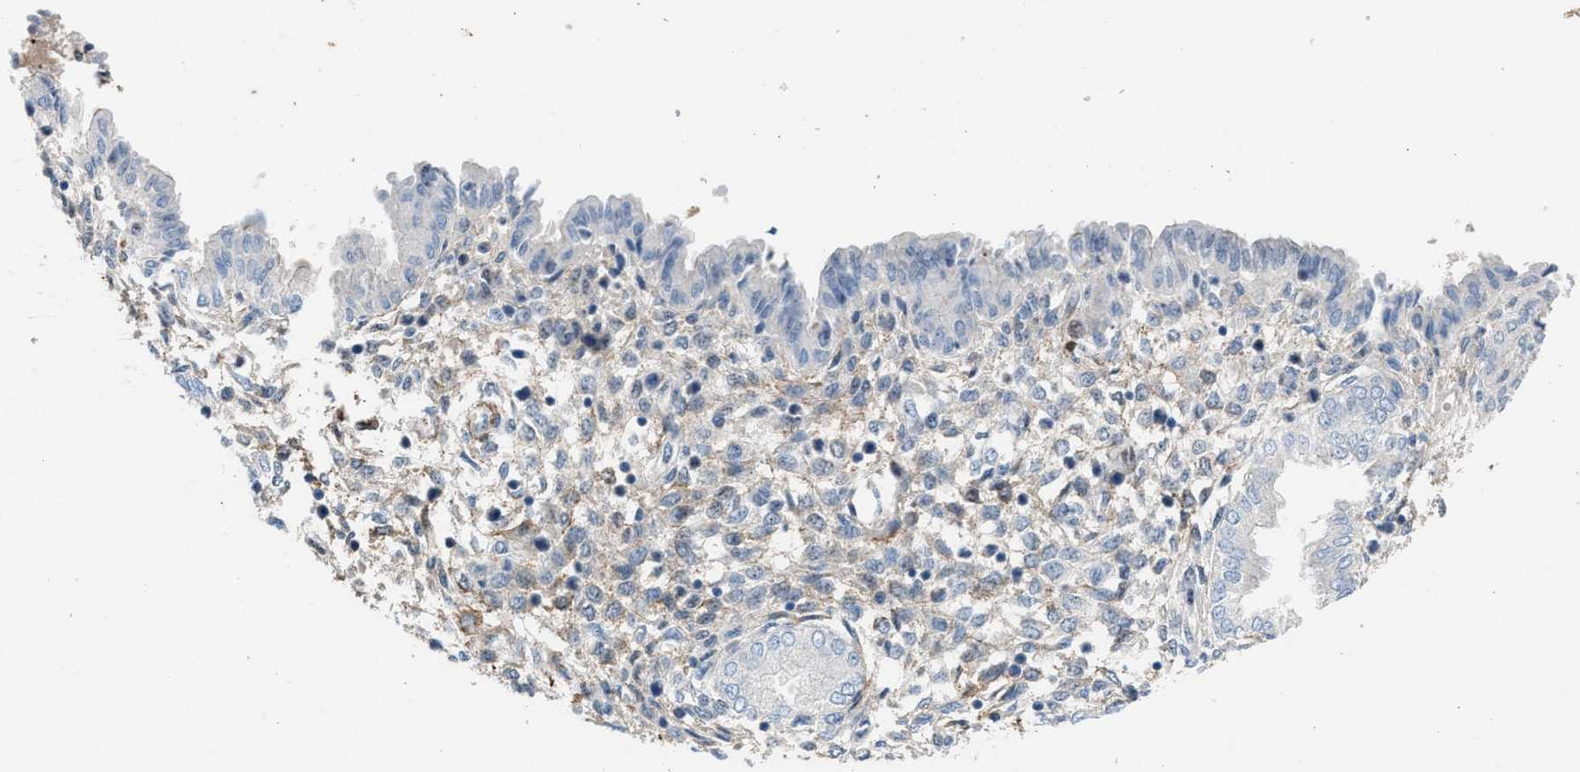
{"staining": {"intensity": "moderate", "quantity": ">75%", "location": "cytoplasmic/membranous"}, "tissue": "endometrium", "cell_type": "Cells in endometrial stroma", "image_type": "normal", "snomed": [{"axis": "morphology", "description": "Normal tissue, NOS"}, {"axis": "topography", "description": "Endometrium"}], "caption": "Immunohistochemical staining of normal human endometrium reveals >75% levels of moderate cytoplasmic/membranous protein staining in approximately >75% of cells in endometrial stroma. (brown staining indicates protein expression, while blue staining denotes nuclei).", "gene": "NQO2", "patient": {"sex": "female", "age": 33}}